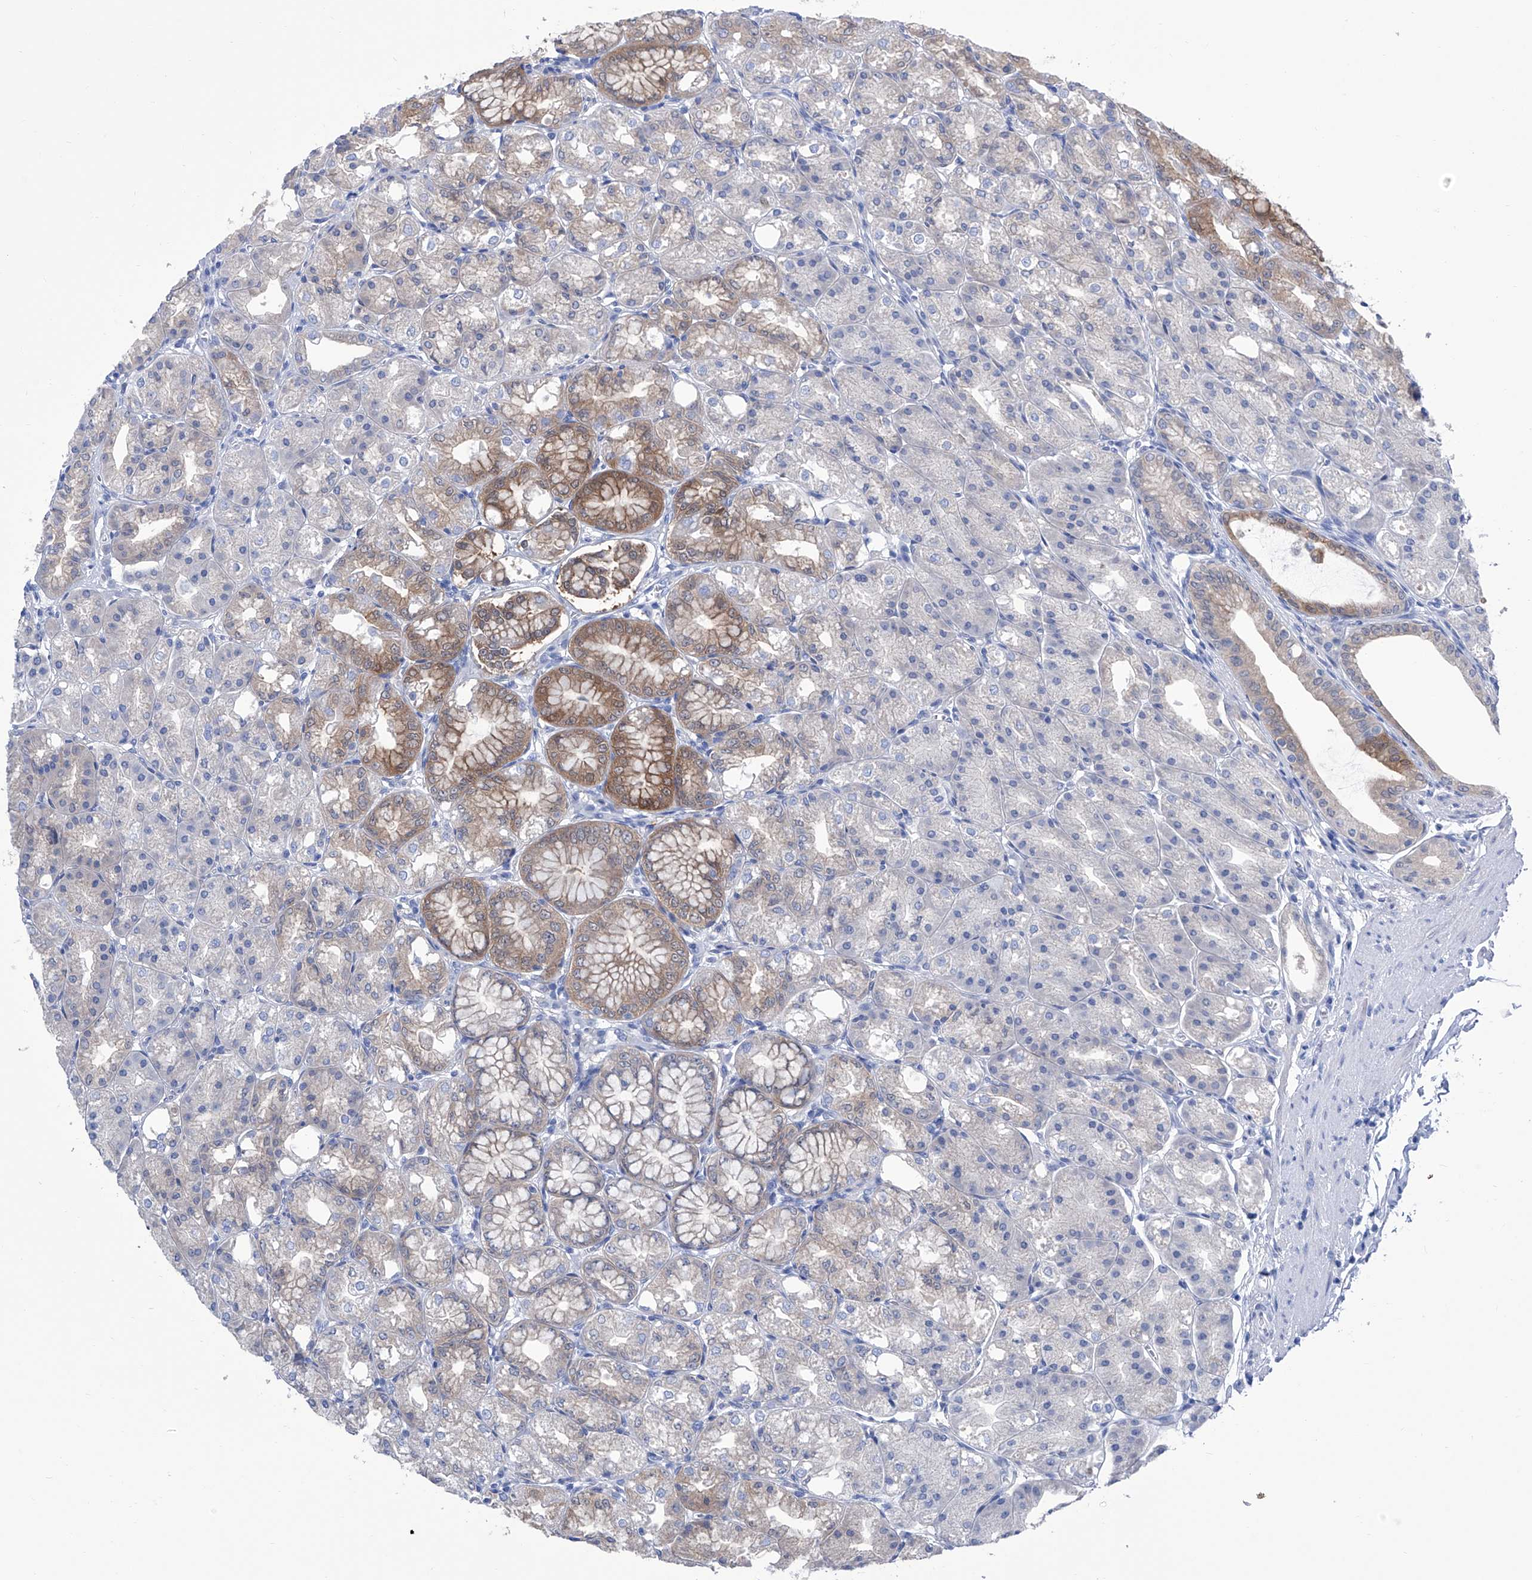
{"staining": {"intensity": "moderate", "quantity": "<25%", "location": "cytoplasmic/membranous"}, "tissue": "stomach", "cell_type": "Glandular cells", "image_type": "normal", "snomed": [{"axis": "morphology", "description": "Normal tissue, NOS"}, {"axis": "topography", "description": "Stomach, lower"}], "caption": "A low amount of moderate cytoplasmic/membranous staining is appreciated in about <25% of glandular cells in unremarkable stomach.", "gene": "IMPA2", "patient": {"sex": "male", "age": 71}}